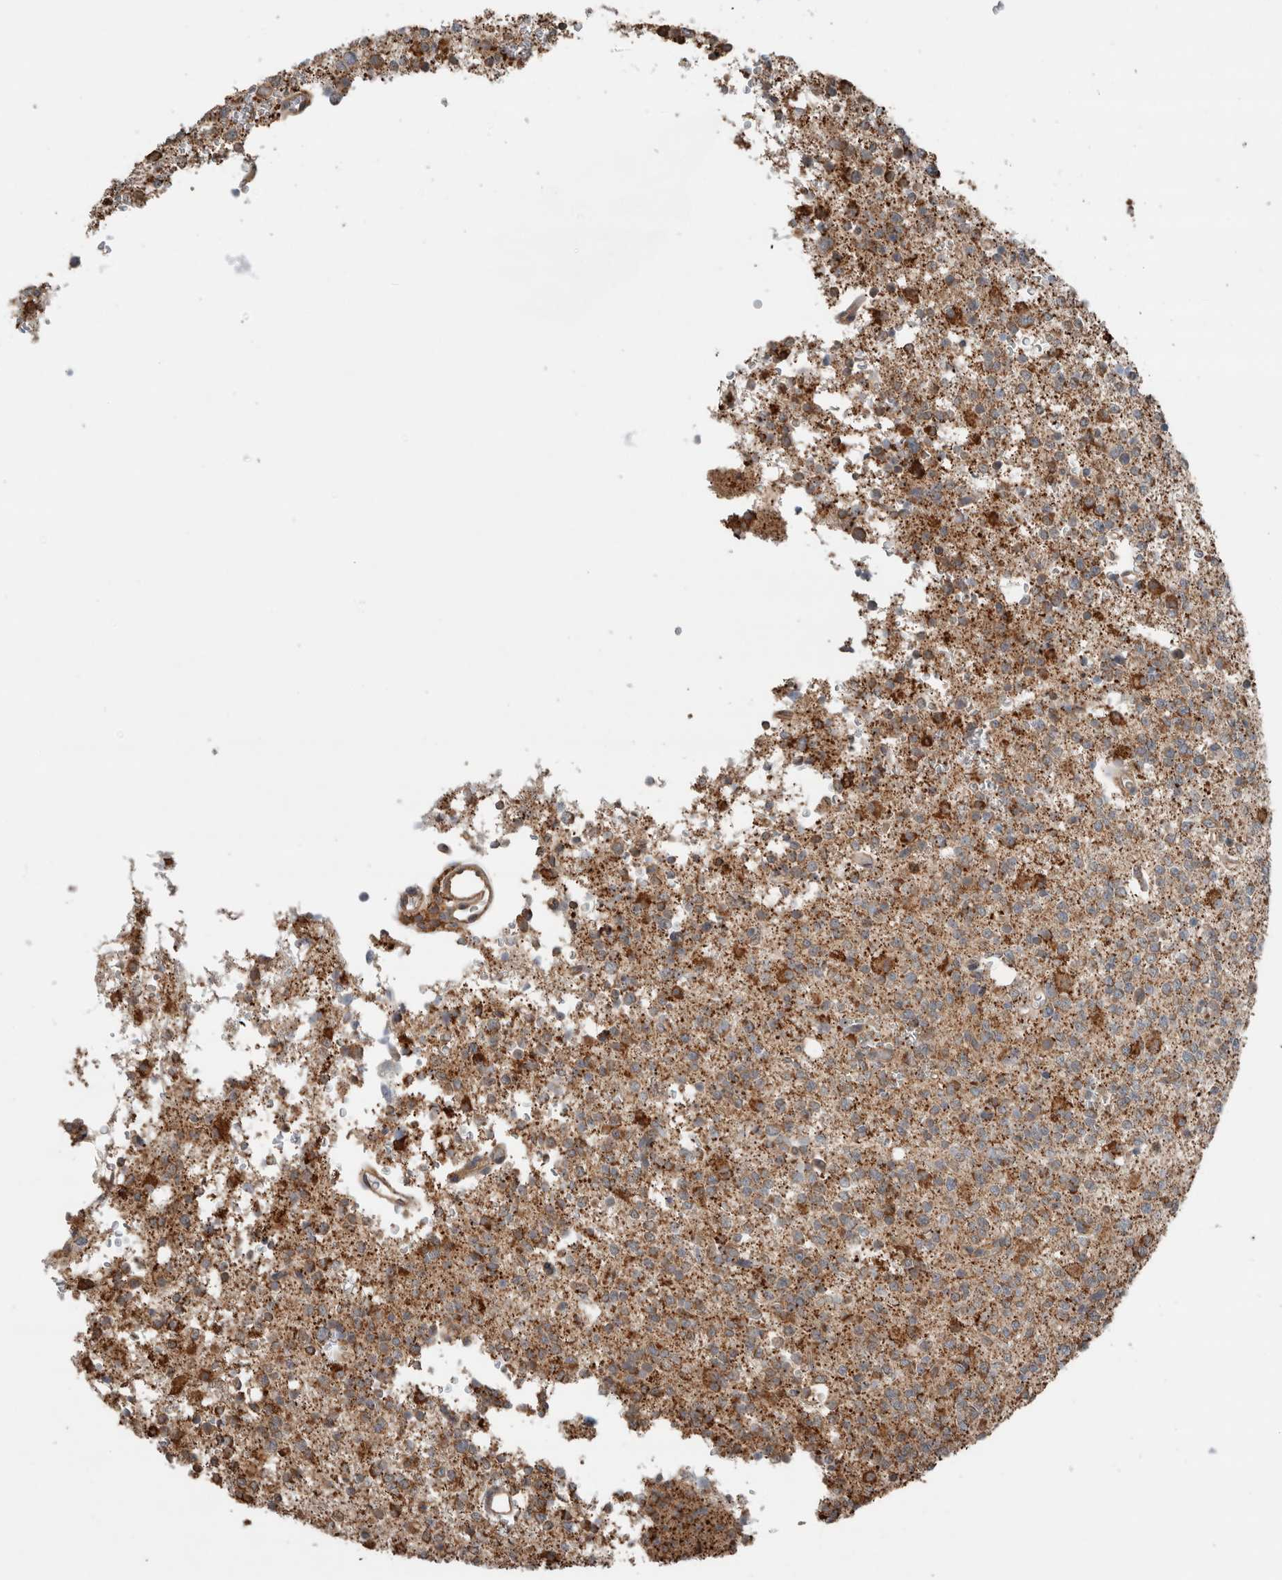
{"staining": {"intensity": "strong", "quantity": "25%-75%", "location": "cytoplasmic/membranous"}, "tissue": "glioma", "cell_type": "Tumor cells", "image_type": "cancer", "snomed": [{"axis": "morphology", "description": "Glioma, malignant, High grade"}, {"axis": "topography", "description": "Brain"}], "caption": "Protein staining shows strong cytoplasmic/membranous expression in about 25%-75% of tumor cells in glioma.", "gene": "KLK14", "patient": {"sex": "female", "age": 62}}